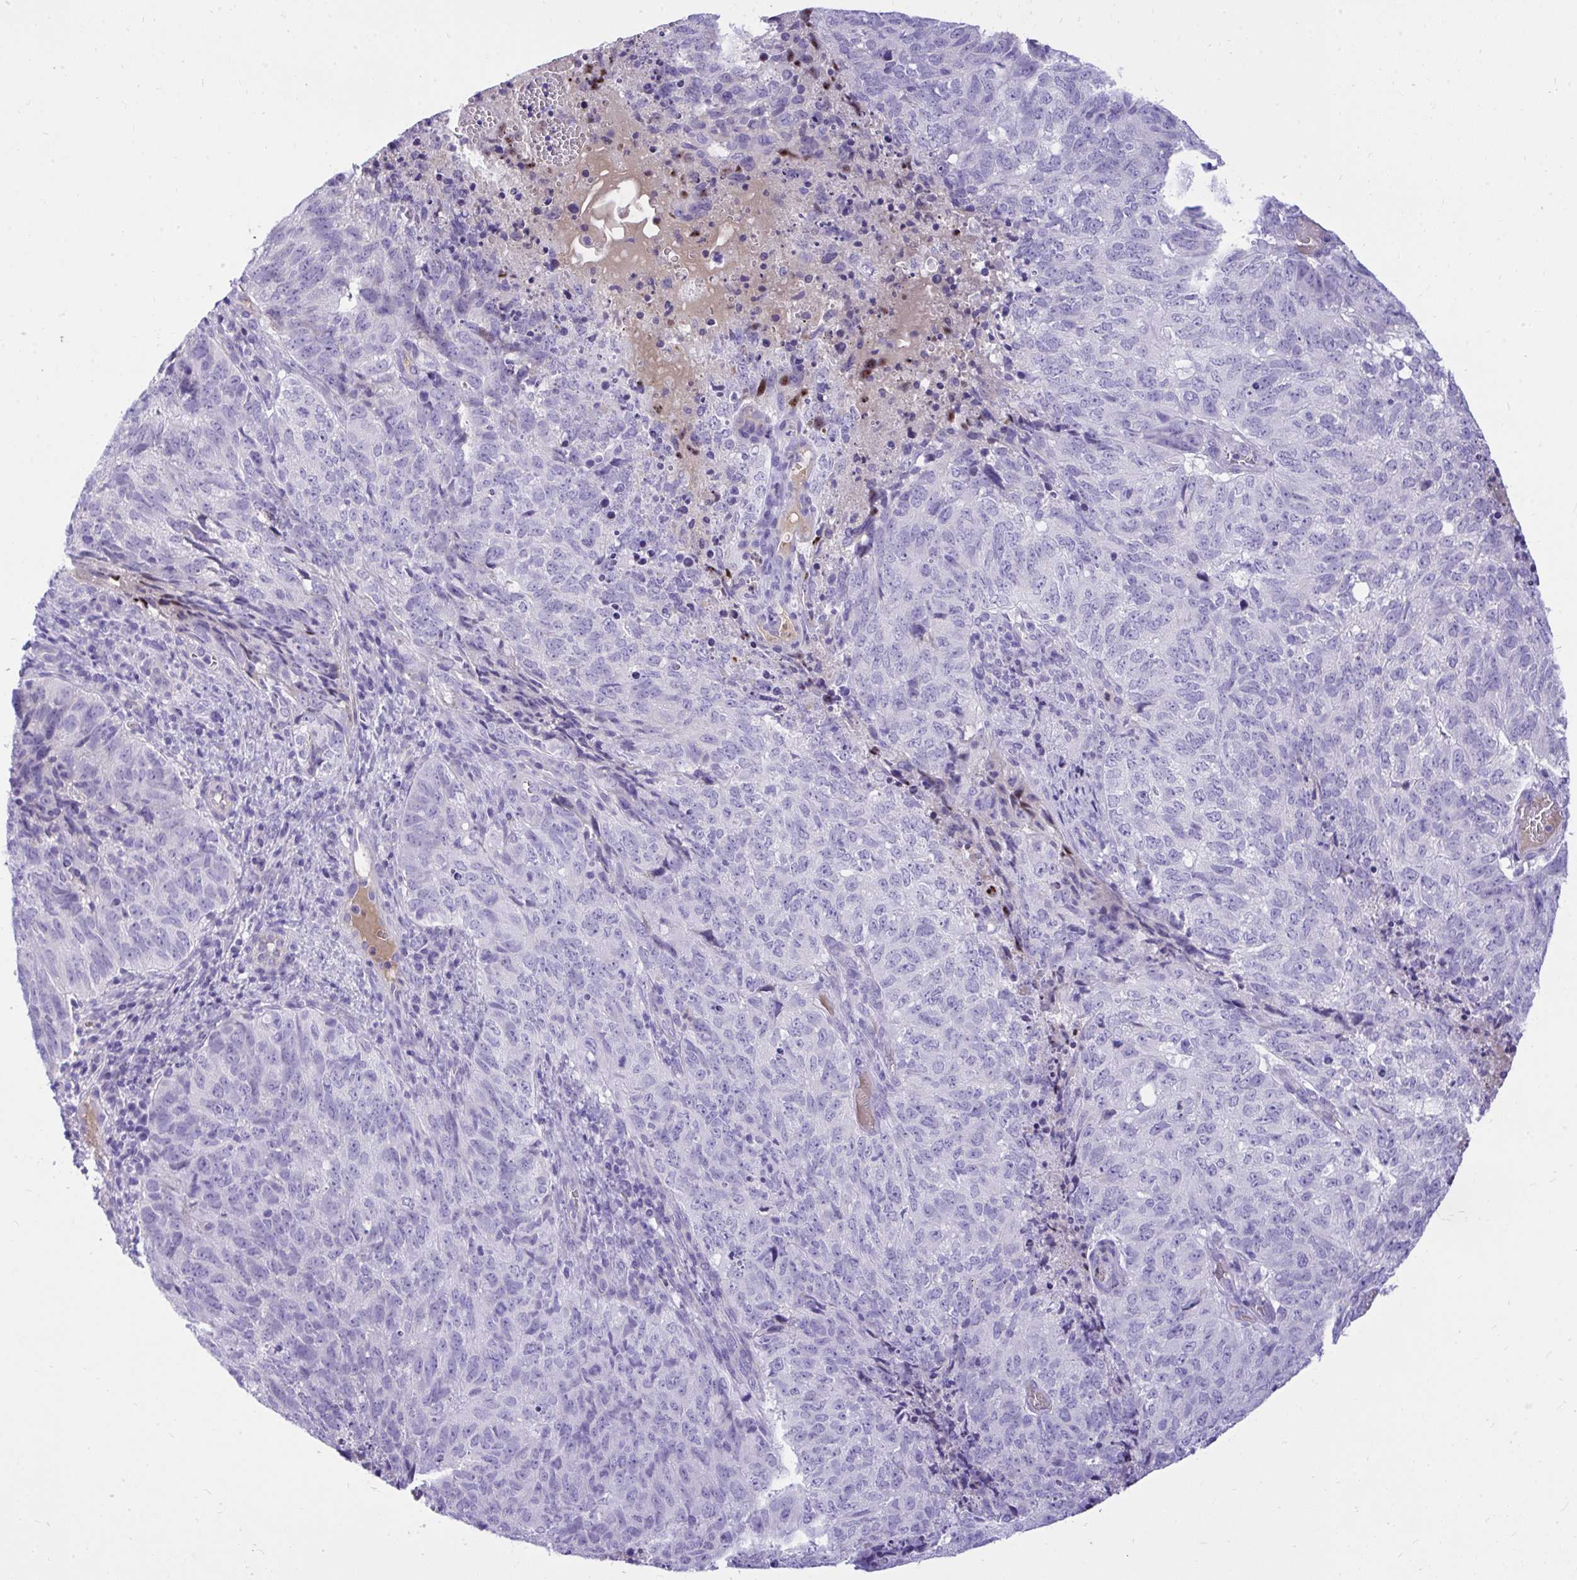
{"staining": {"intensity": "negative", "quantity": "none", "location": "none"}, "tissue": "cervical cancer", "cell_type": "Tumor cells", "image_type": "cancer", "snomed": [{"axis": "morphology", "description": "Adenocarcinoma, NOS"}, {"axis": "topography", "description": "Cervix"}], "caption": "Tumor cells are negative for brown protein staining in adenocarcinoma (cervical).", "gene": "HRG", "patient": {"sex": "female", "age": 38}}